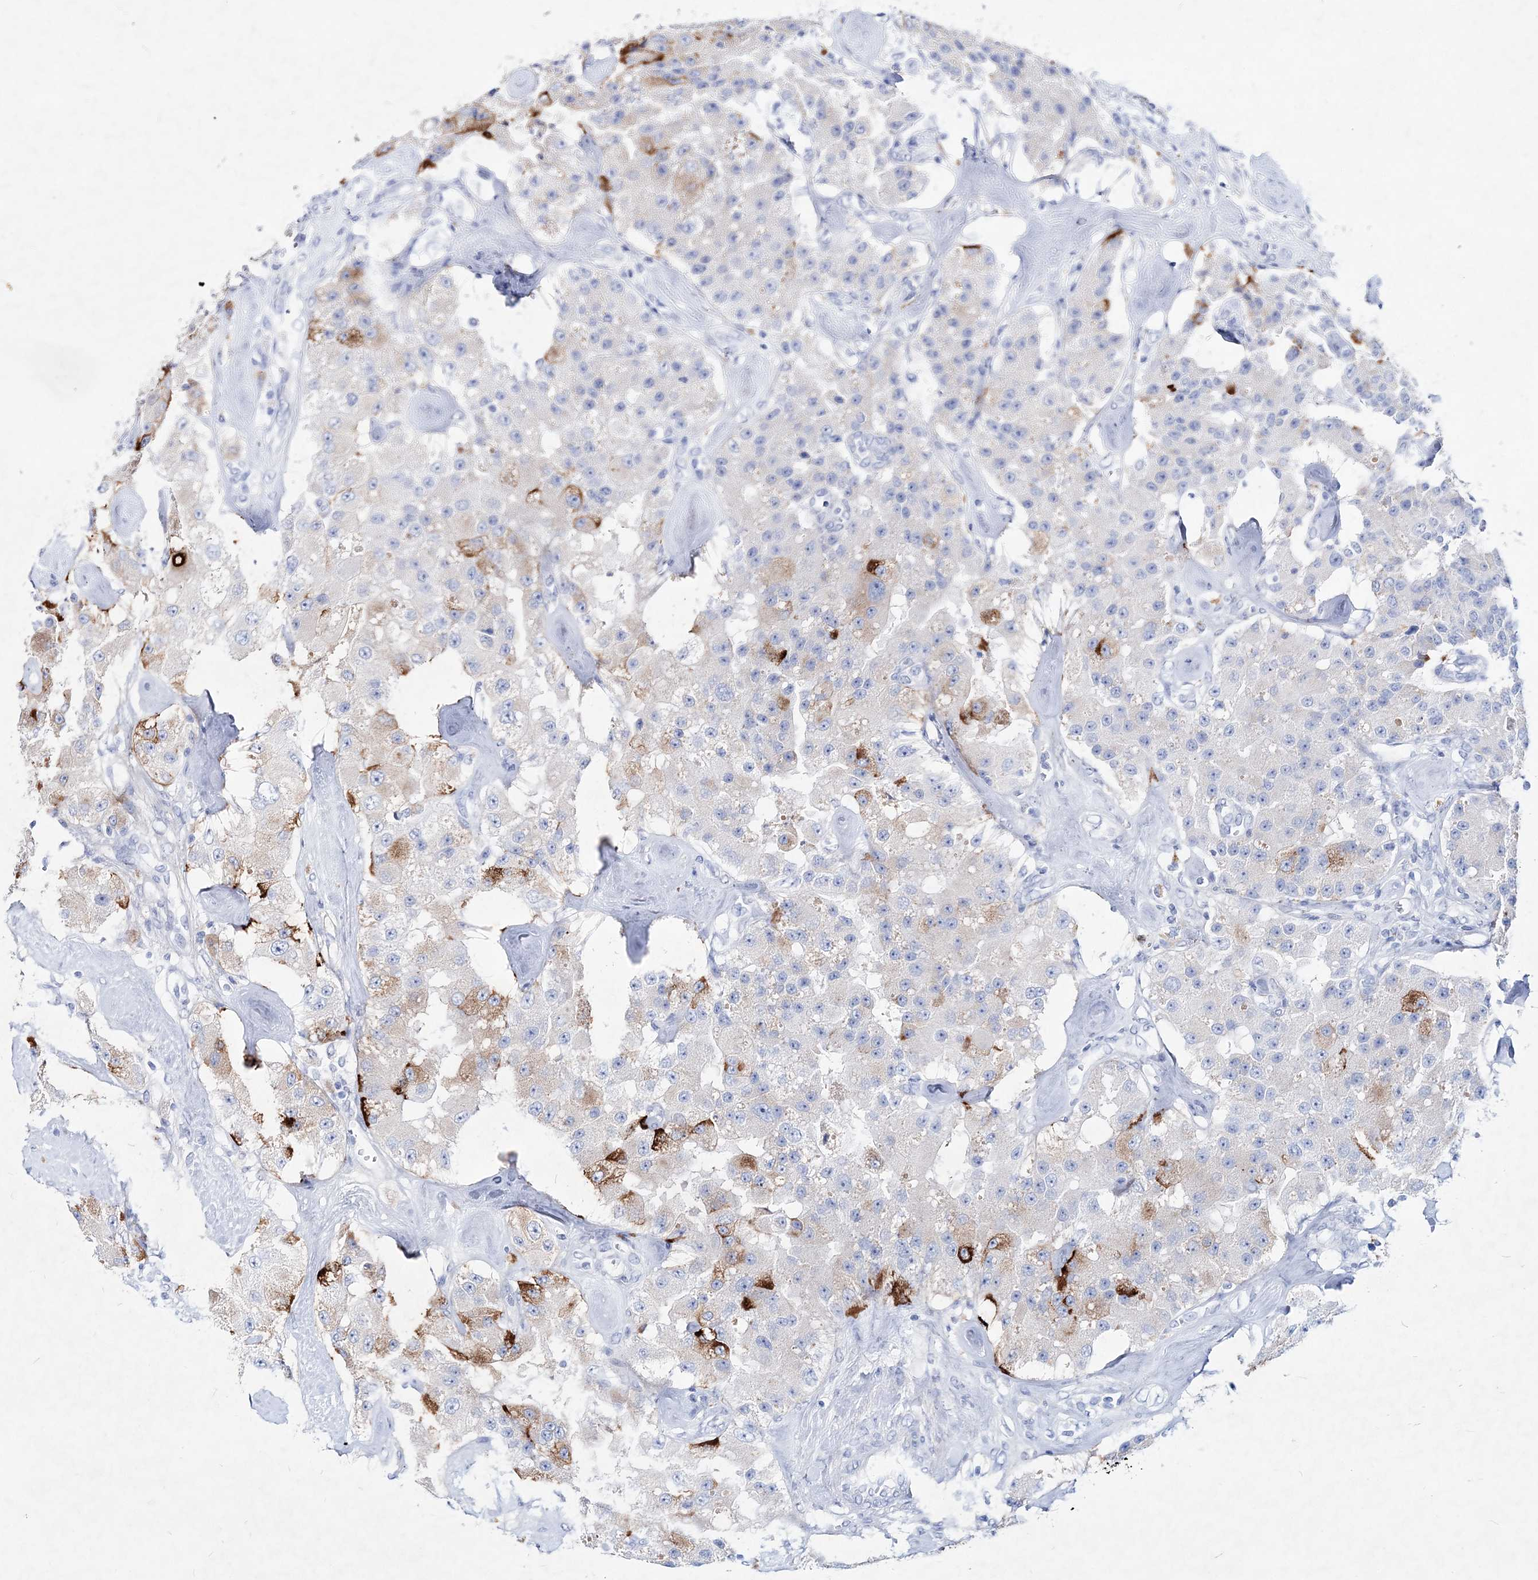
{"staining": {"intensity": "strong", "quantity": "<25%", "location": "cytoplasmic/membranous"}, "tissue": "carcinoid", "cell_type": "Tumor cells", "image_type": "cancer", "snomed": [{"axis": "morphology", "description": "Carcinoid, malignant, NOS"}, {"axis": "topography", "description": "Pancreas"}], "caption": "Protein expression analysis of carcinoid (malignant) displays strong cytoplasmic/membranous staining in approximately <25% of tumor cells.", "gene": "SPINK7", "patient": {"sex": "male", "age": 41}}